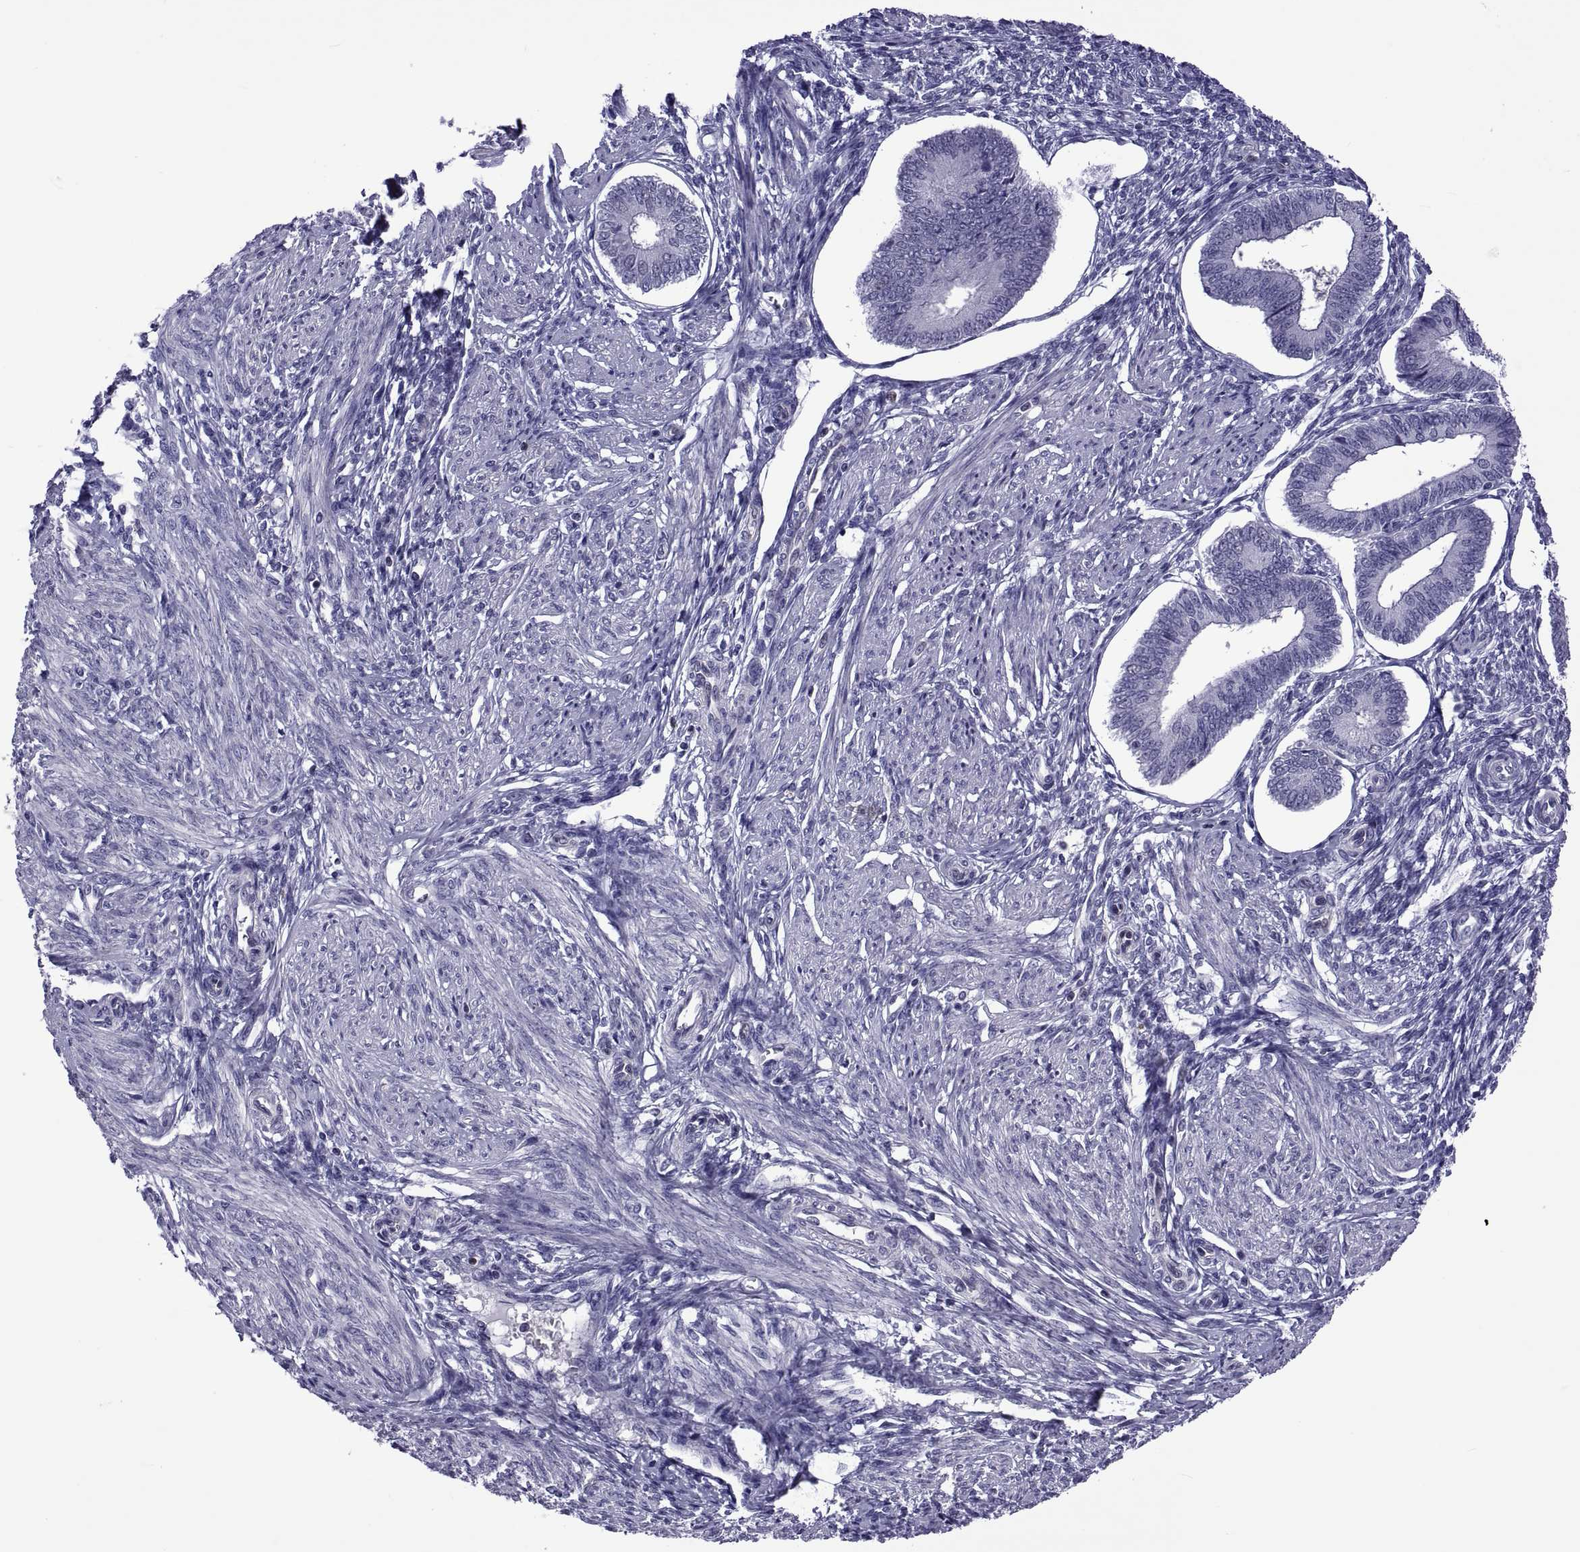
{"staining": {"intensity": "negative", "quantity": "none", "location": "none"}, "tissue": "endometrium", "cell_type": "Cells in endometrial stroma", "image_type": "normal", "snomed": [{"axis": "morphology", "description": "Normal tissue, NOS"}, {"axis": "topography", "description": "Endometrium"}], "caption": "IHC micrograph of unremarkable human endometrium stained for a protein (brown), which shows no staining in cells in endometrial stroma. (Stains: DAB (3,3'-diaminobenzidine) IHC with hematoxylin counter stain, Microscopy: brightfield microscopy at high magnification).", "gene": "LCN9", "patient": {"sex": "female", "age": 42}}